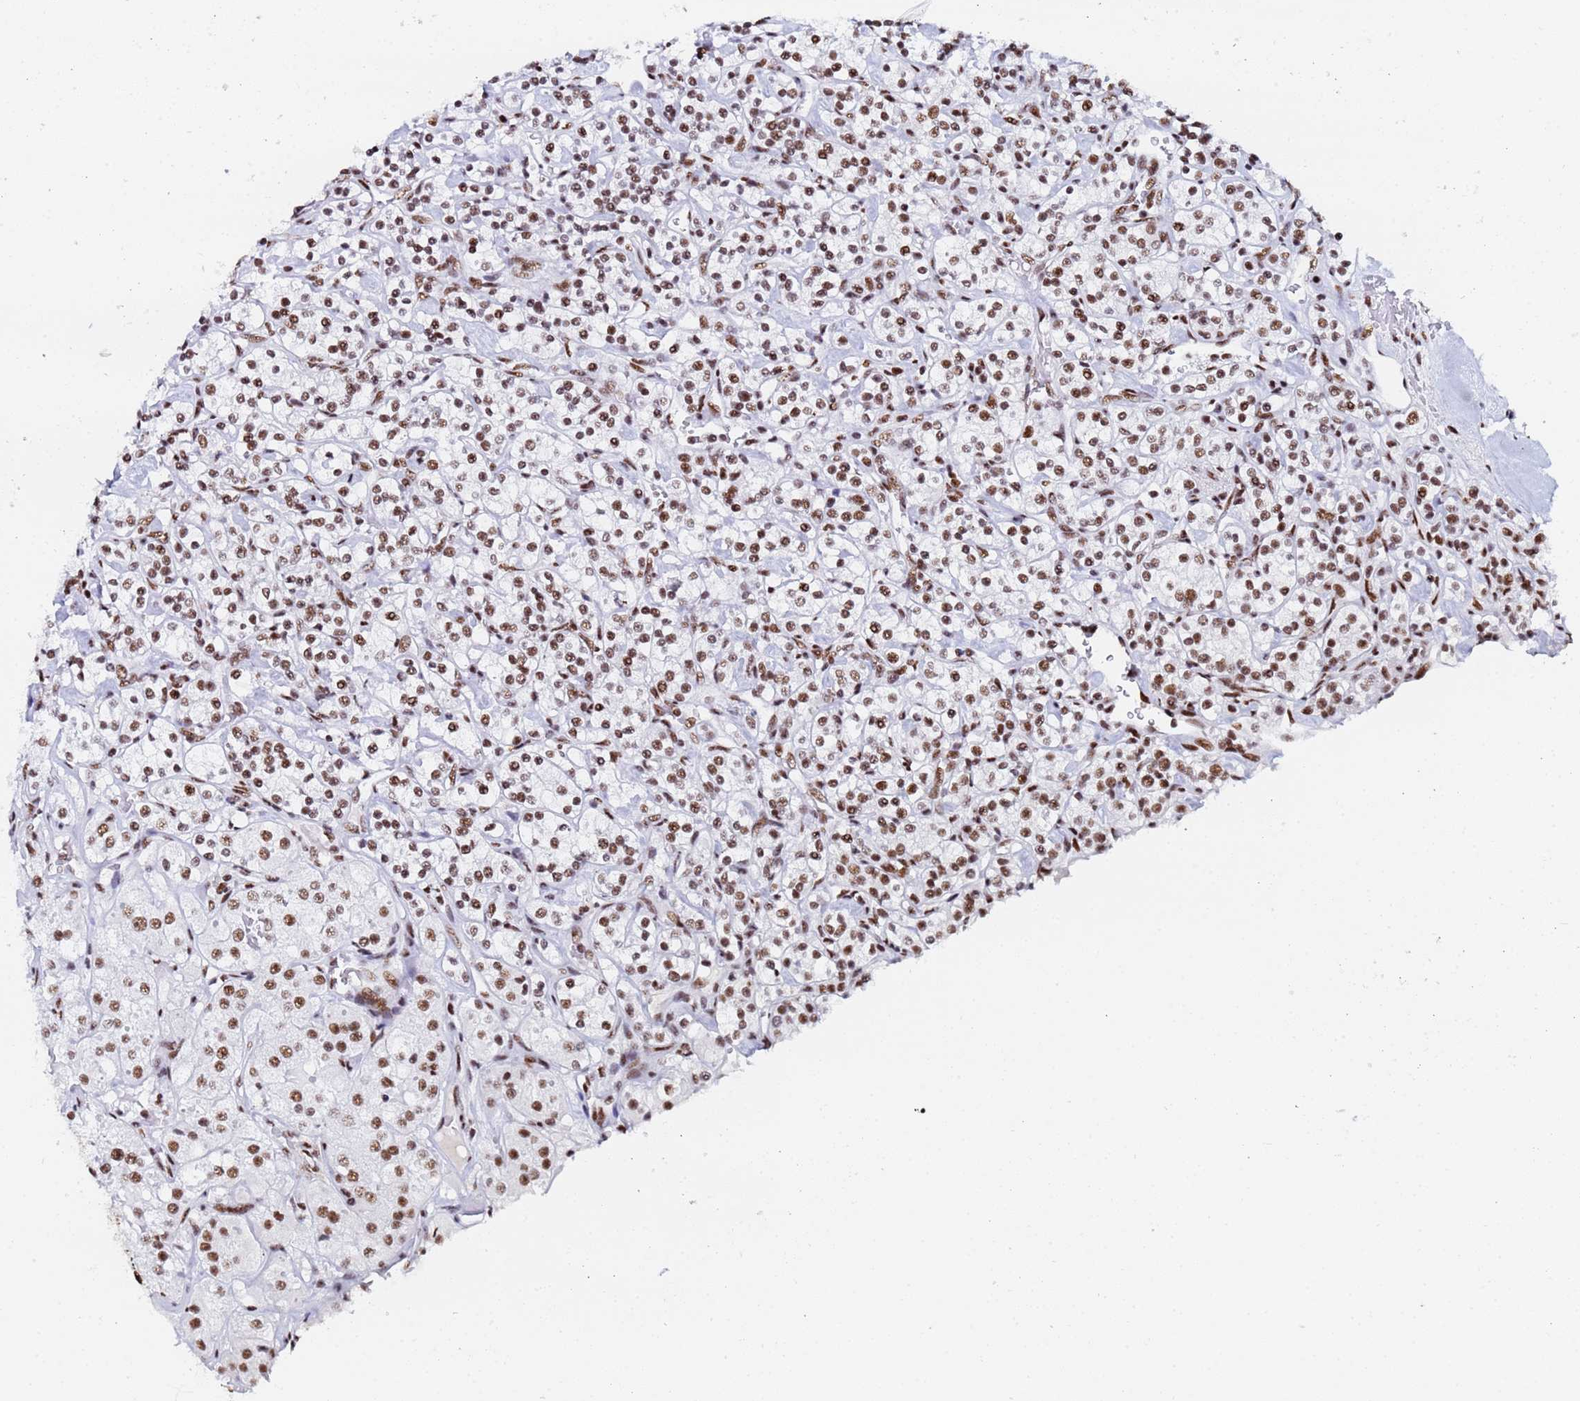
{"staining": {"intensity": "moderate", "quantity": ">75%", "location": "nuclear"}, "tissue": "renal cancer", "cell_type": "Tumor cells", "image_type": "cancer", "snomed": [{"axis": "morphology", "description": "Adenocarcinoma, NOS"}, {"axis": "topography", "description": "Kidney"}], "caption": "Tumor cells exhibit medium levels of moderate nuclear positivity in about >75% of cells in renal cancer.", "gene": "SNRPA1", "patient": {"sex": "male", "age": 77}}